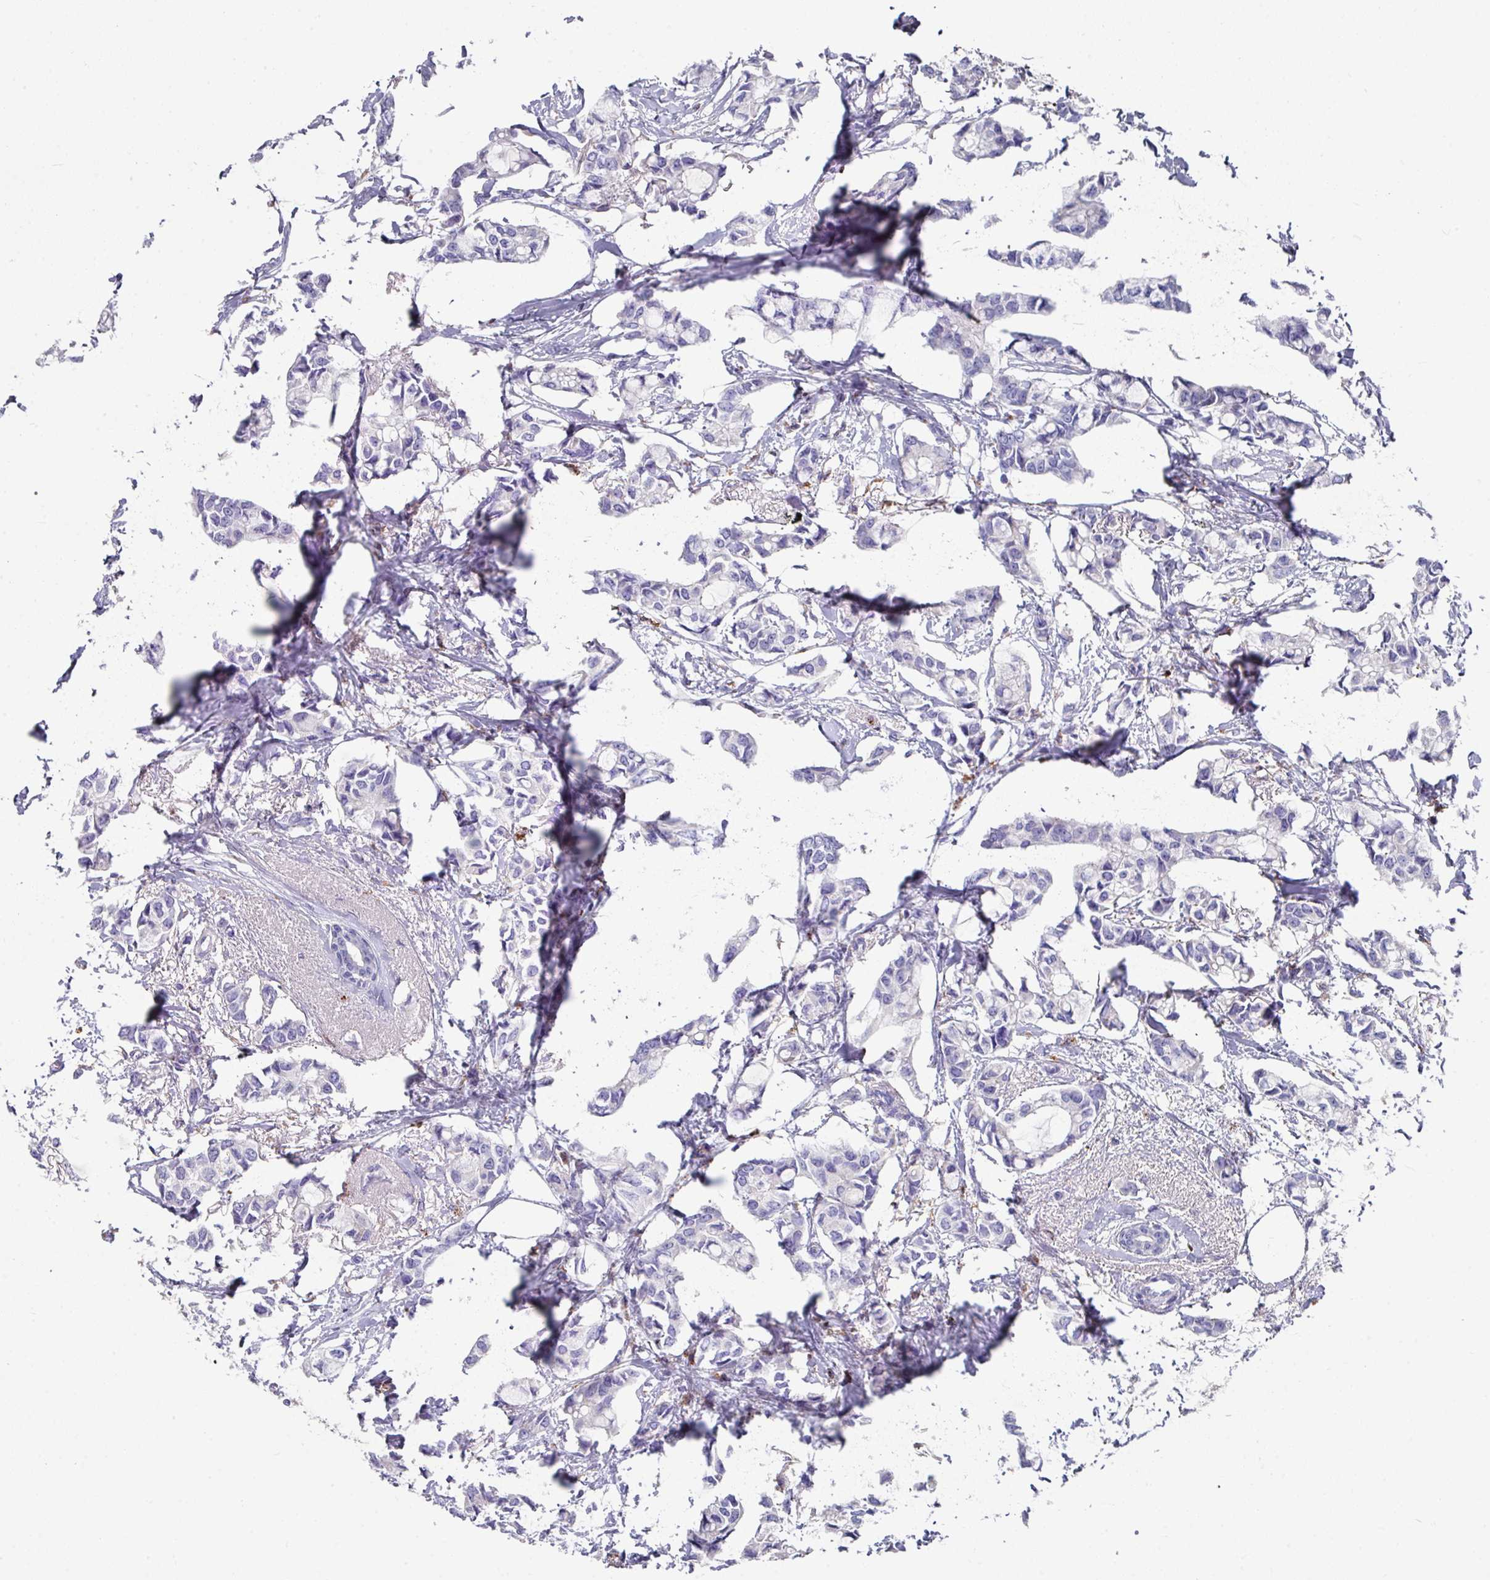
{"staining": {"intensity": "negative", "quantity": "none", "location": "none"}, "tissue": "breast cancer", "cell_type": "Tumor cells", "image_type": "cancer", "snomed": [{"axis": "morphology", "description": "Duct carcinoma"}, {"axis": "topography", "description": "Breast"}], "caption": "Tumor cells show no significant protein positivity in breast cancer.", "gene": "CPVL", "patient": {"sex": "female", "age": 73}}